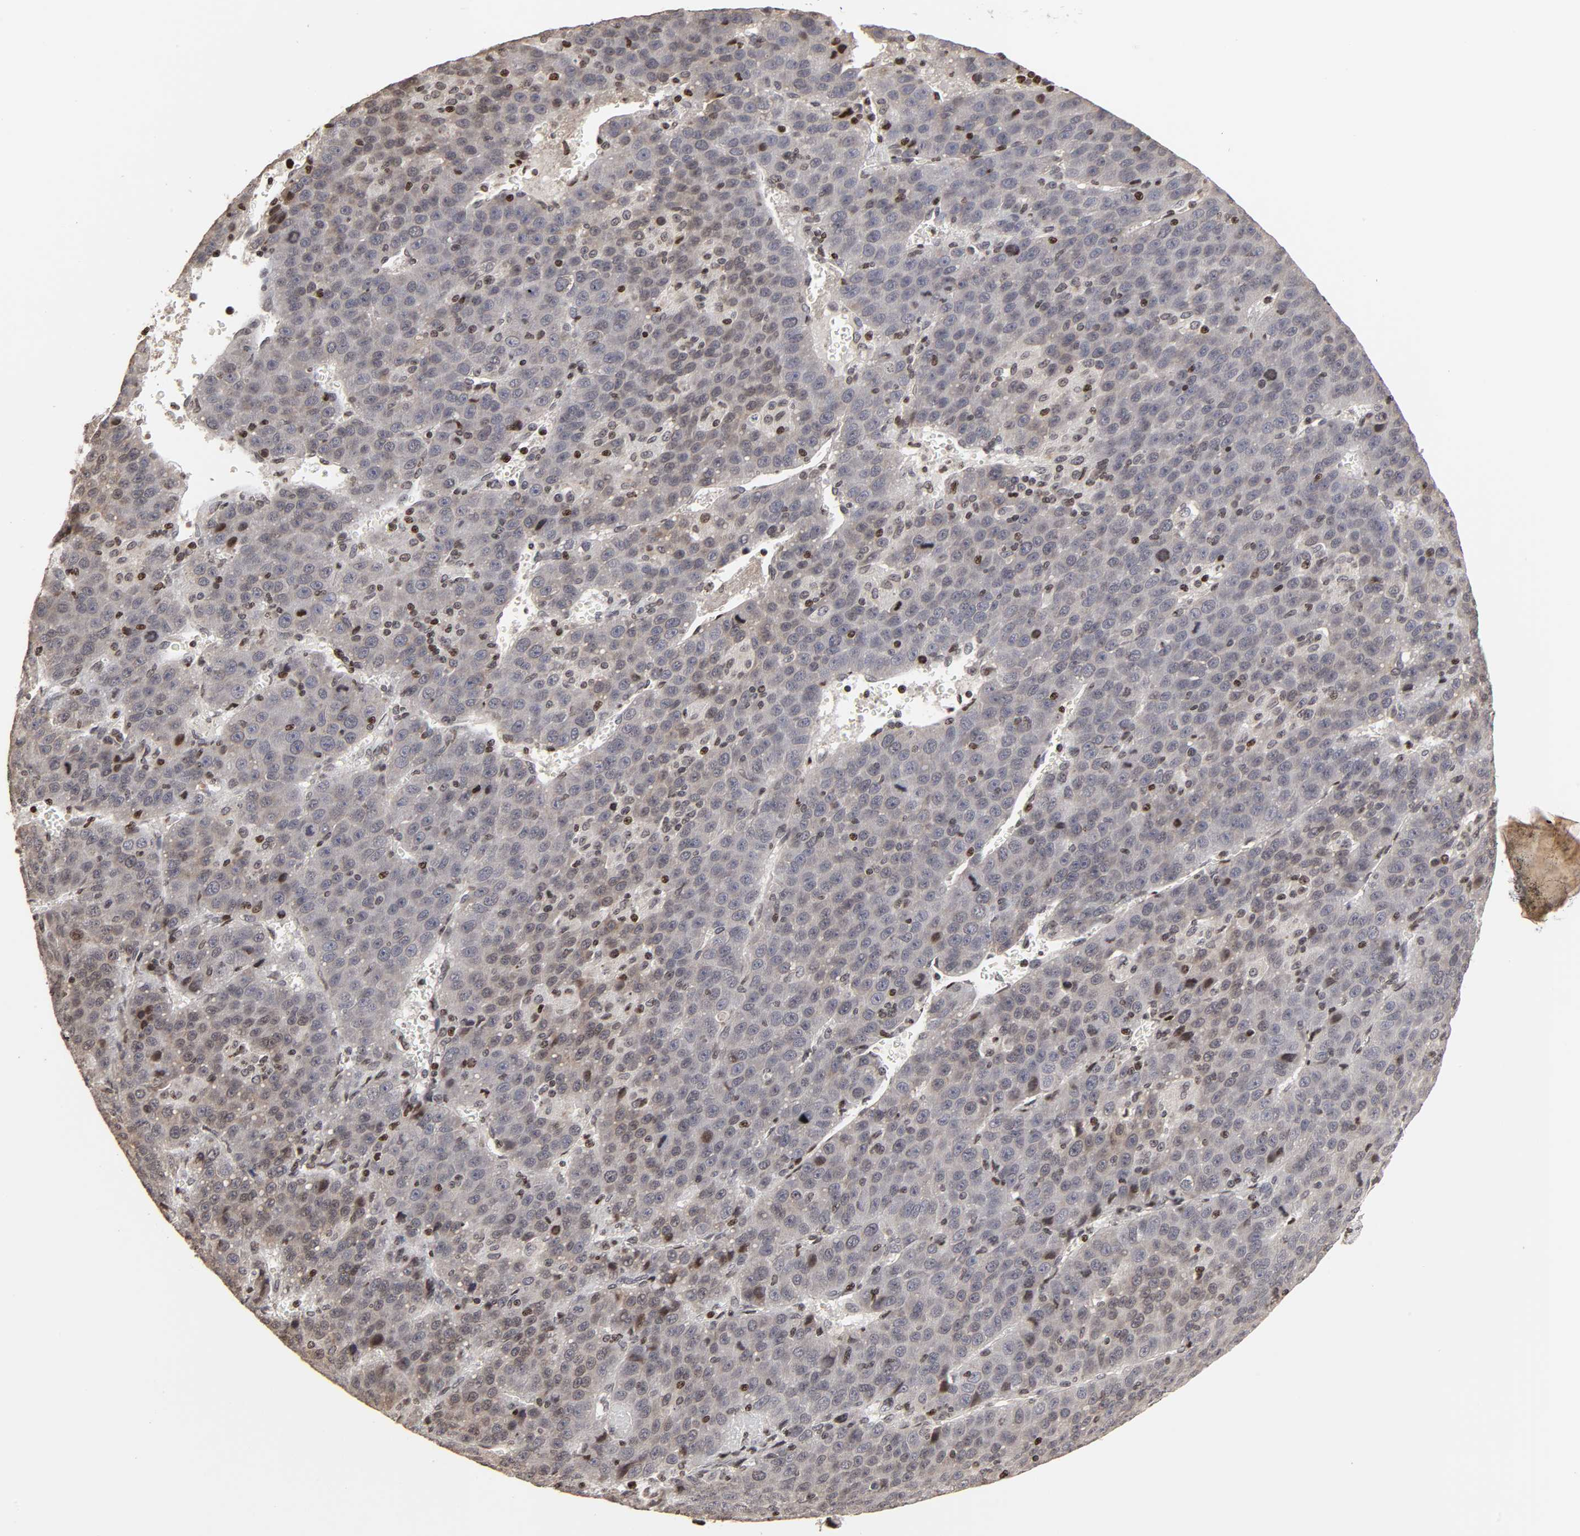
{"staining": {"intensity": "negative", "quantity": "none", "location": "none"}, "tissue": "liver cancer", "cell_type": "Tumor cells", "image_type": "cancer", "snomed": [{"axis": "morphology", "description": "Carcinoma, Hepatocellular, NOS"}, {"axis": "topography", "description": "Liver"}], "caption": "The photomicrograph displays no staining of tumor cells in liver hepatocellular carcinoma.", "gene": "ZNF473", "patient": {"sex": "female", "age": 53}}